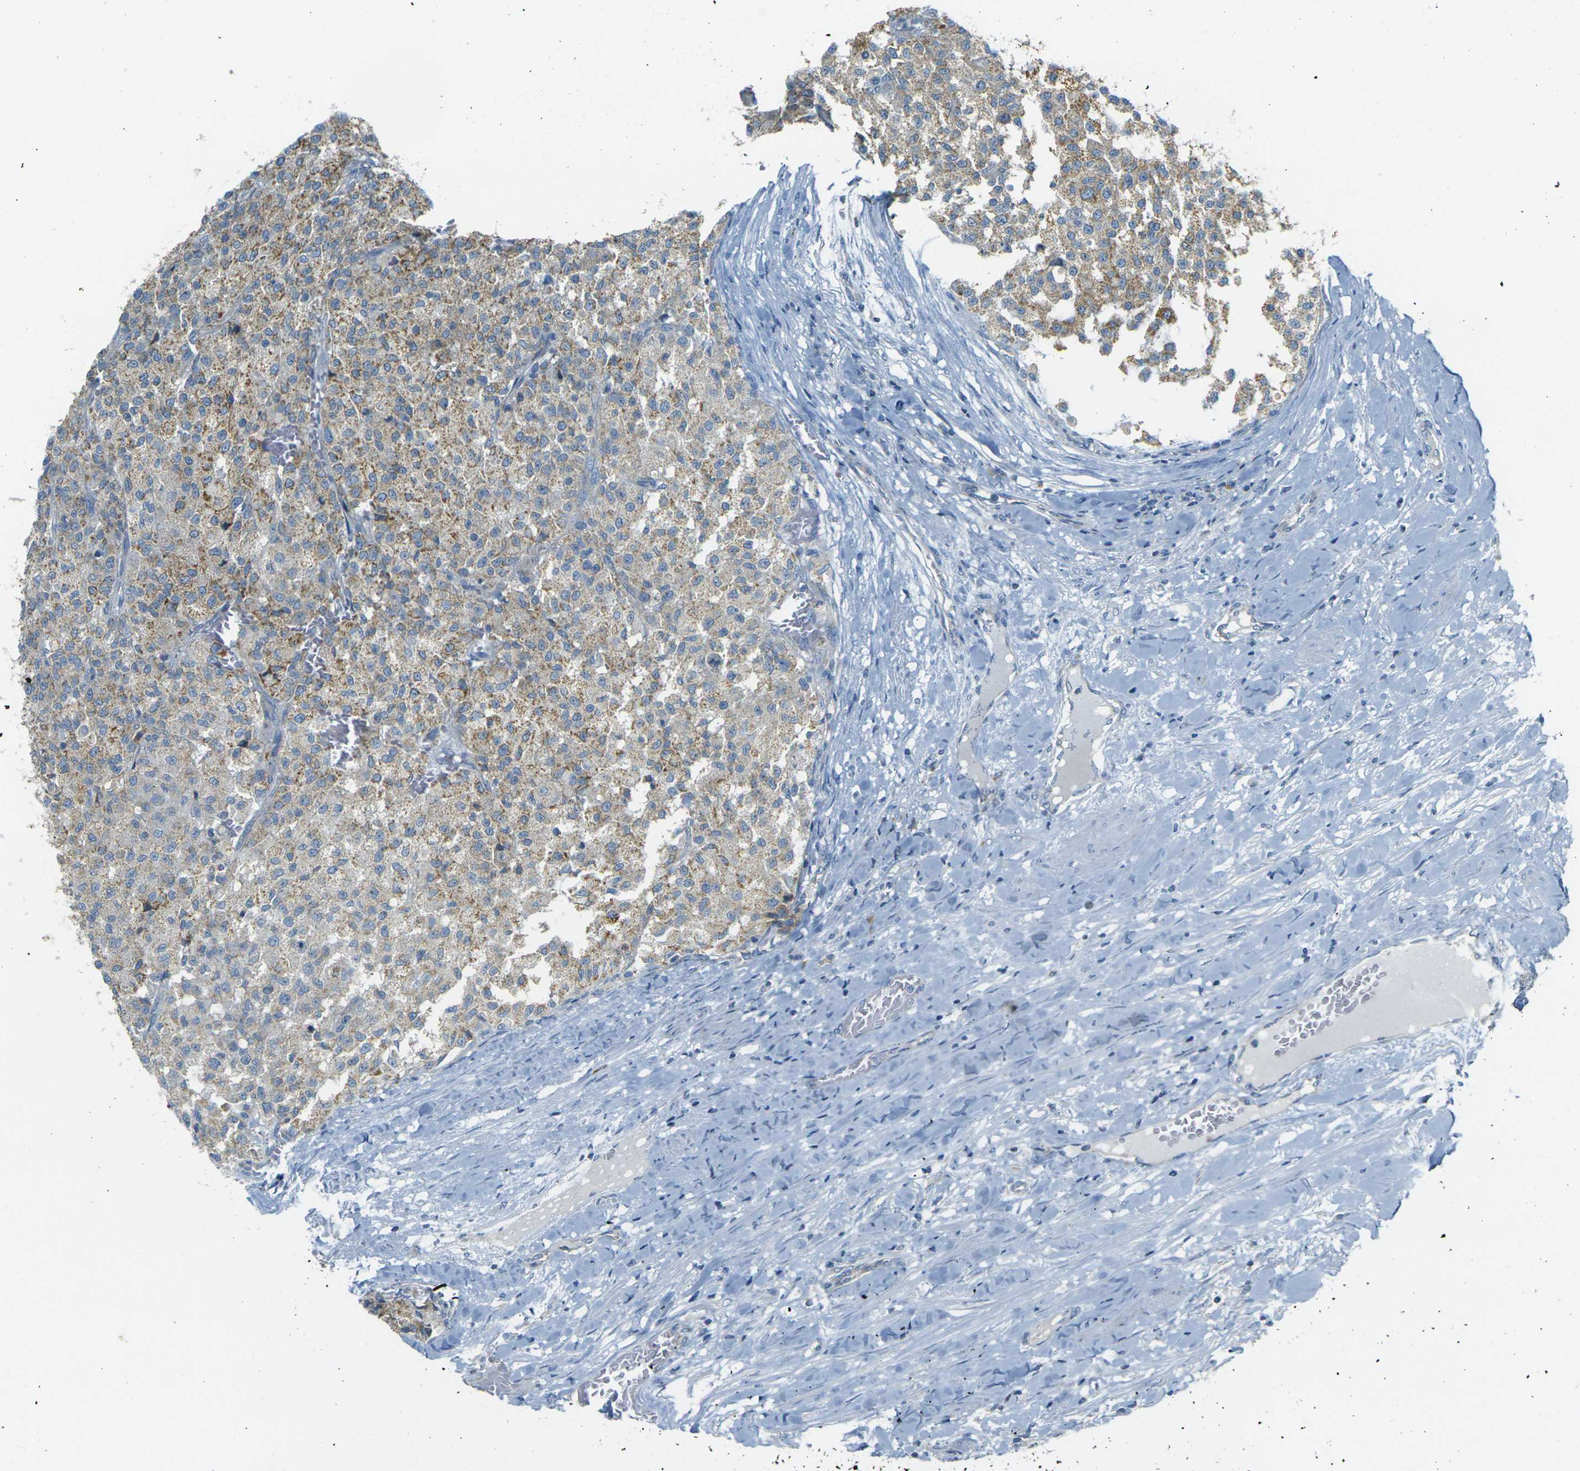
{"staining": {"intensity": "weak", "quantity": ">75%", "location": "cytoplasmic/membranous"}, "tissue": "testis cancer", "cell_type": "Tumor cells", "image_type": "cancer", "snomed": [{"axis": "morphology", "description": "Seminoma, NOS"}, {"axis": "topography", "description": "Testis"}], "caption": "This histopathology image displays seminoma (testis) stained with immunohistochemistry (IHC) to label a protein in brown. The cytoplasmic/membranous of tumor cells show weak positivity for the protein. Nuclei are counter-stained blue.", "gene": "PARD6B", "patient": {"sex": "male", "age": 59}}